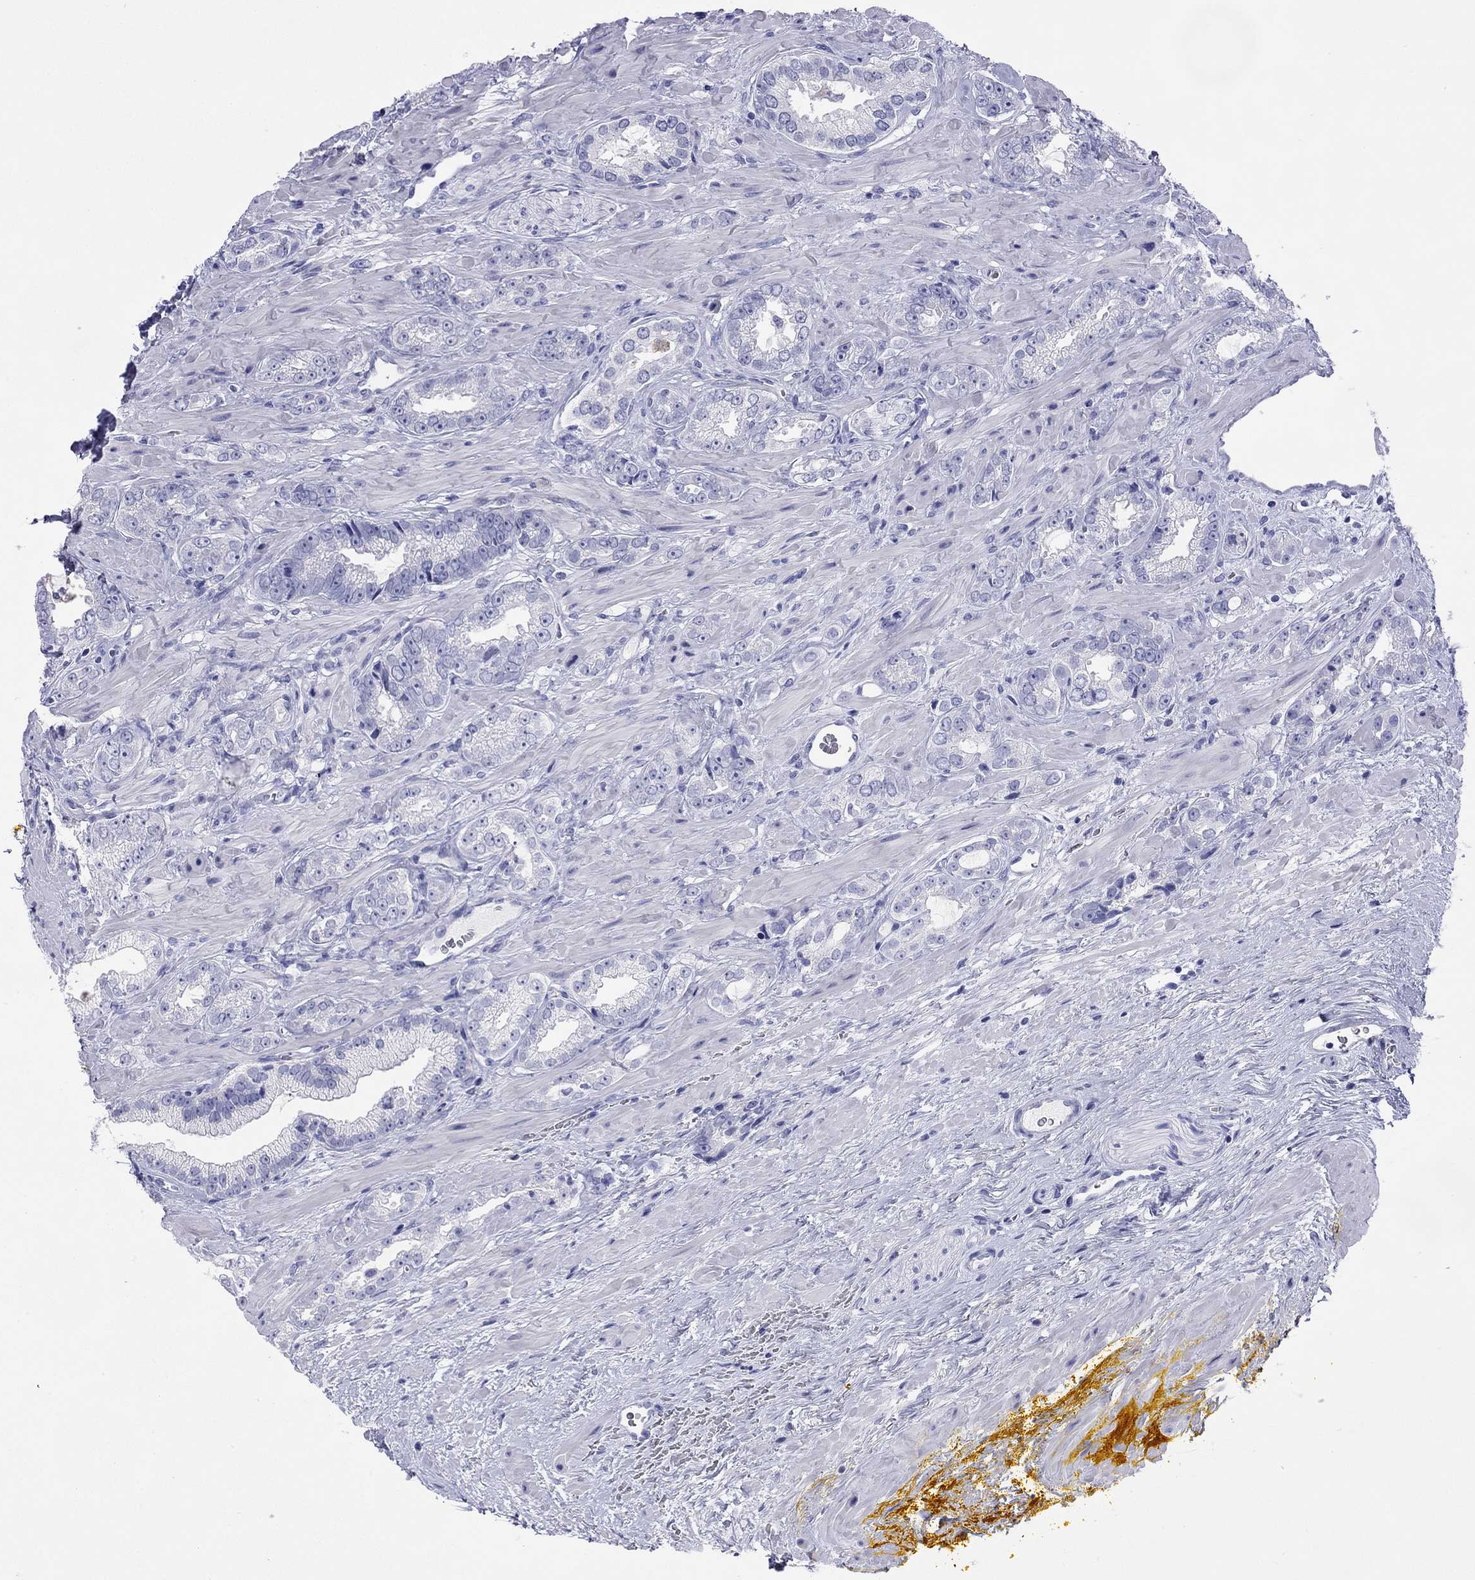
{"staining": {"intensity": "negative", "quantity": "none", "location": "none"}, "tissue": "prostate cancer", "cell_type": "Tumor cells", "image_type": "cancer", "snomed": [{"axis": "morphology", "description": "Adenocarcinoma, NOS"}, {"axis": "topography", "description": "Prostate"}], "caption": "An immunohistochemistry micrograph of adenocarcinoma (prostate) is shown. There is no staining in tumor cells of adenocarcinoma (prostate).", "gene": "FIGLA", "patient": {"sex": "male", "age": 67}}